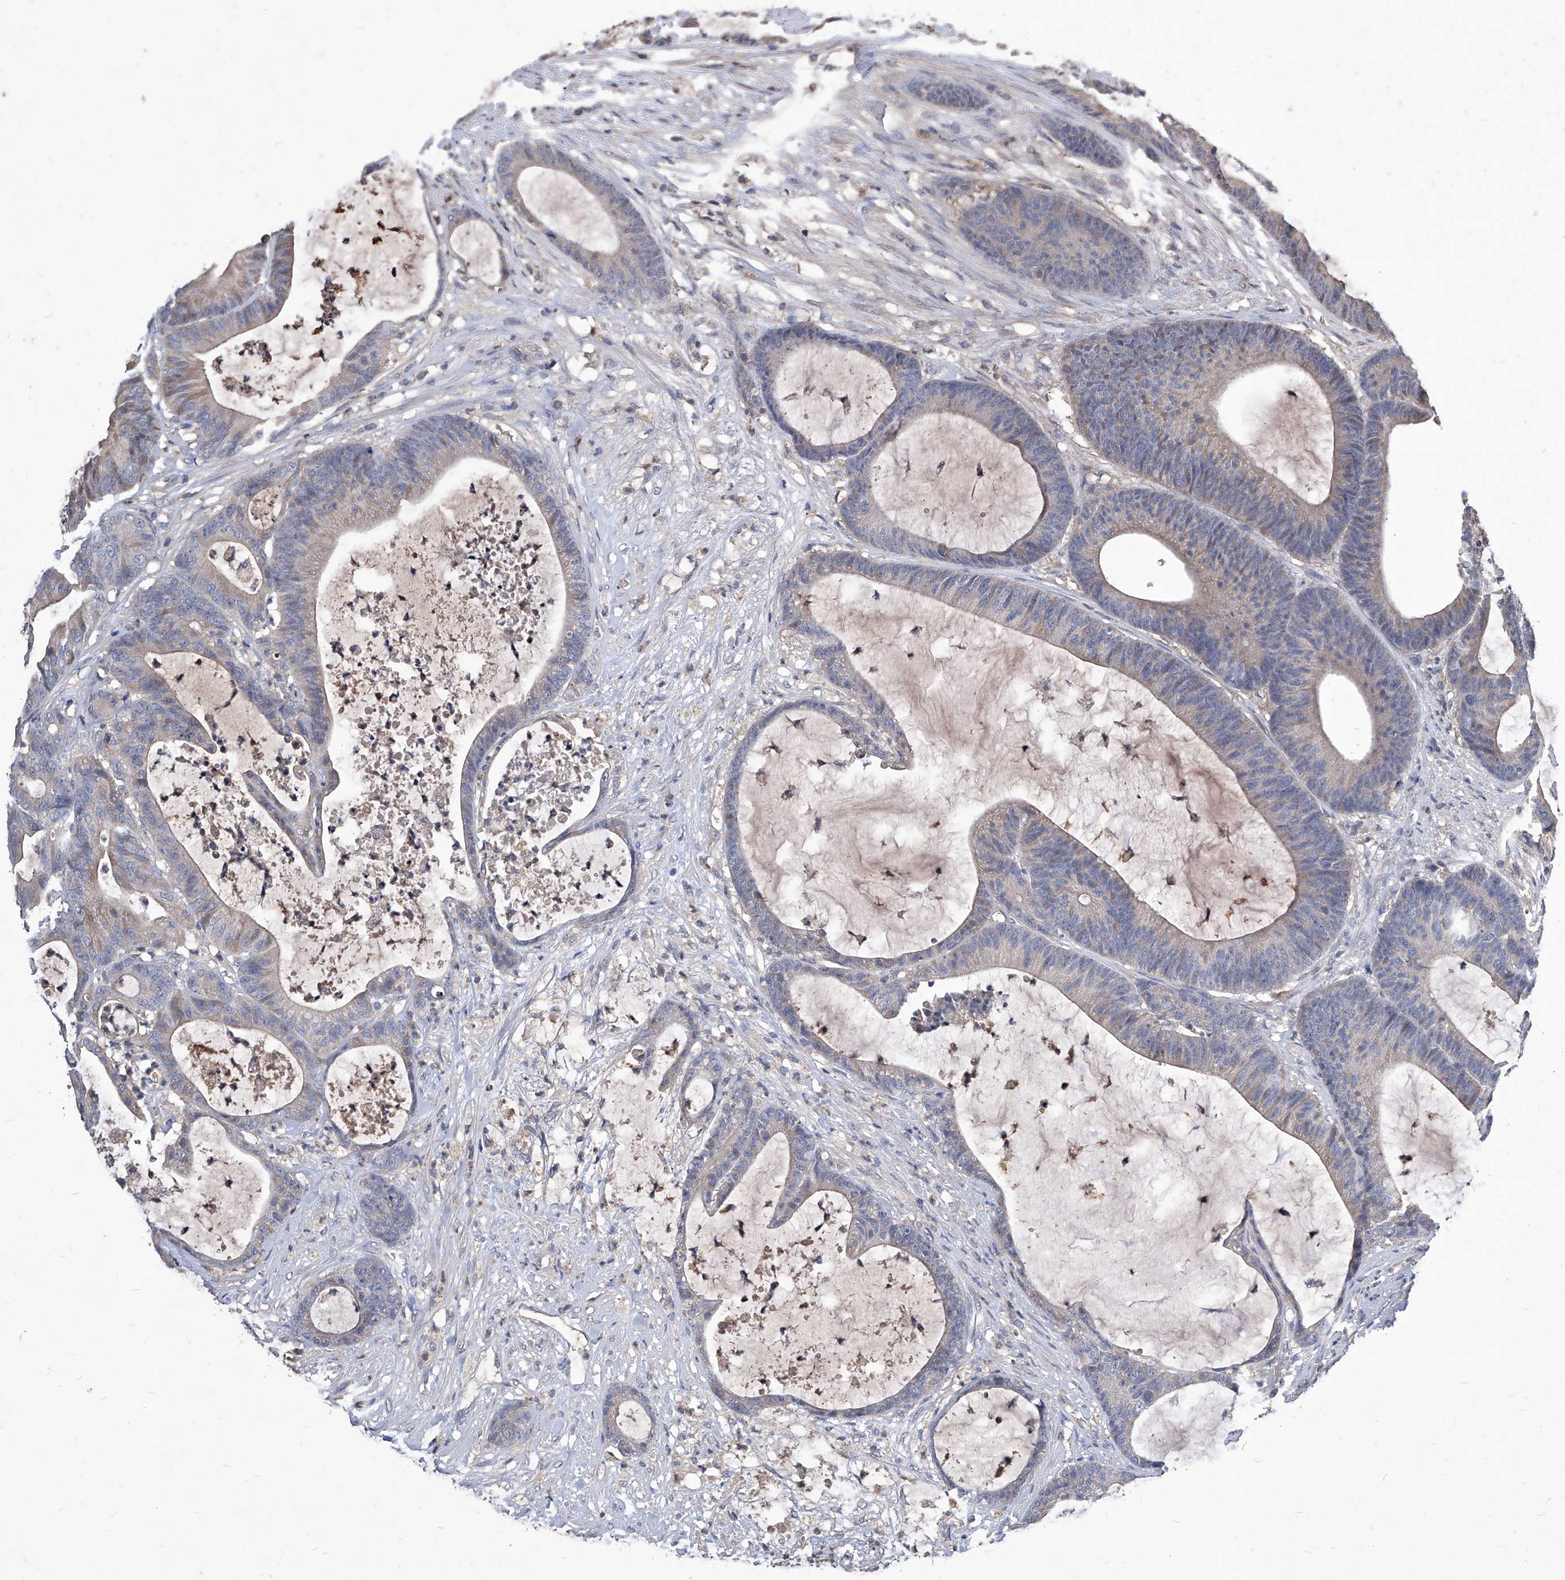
{"staining": {"intensity": "weak", "quantity": "<25%", "location": "cytoplasmic/membranous"}, "tissue": "colorectal cancer", "cell_type": "Tumor cells", "image_type": "cancer", "snomed": [{"axis": "morphology", "description": "Adenocarcinoma, NOS"}, {"axis": "topography", "description": "Colon"}], "caption": "High power microscopy image of an immunohistochemistry (IHC) image of adenocarcinoma (colorectal), revealing no significant staining in tumor cells. Nuclei are stained in blue.", "gene": "SYNGR1", "patient": {"sex": "female", "age": 84}}